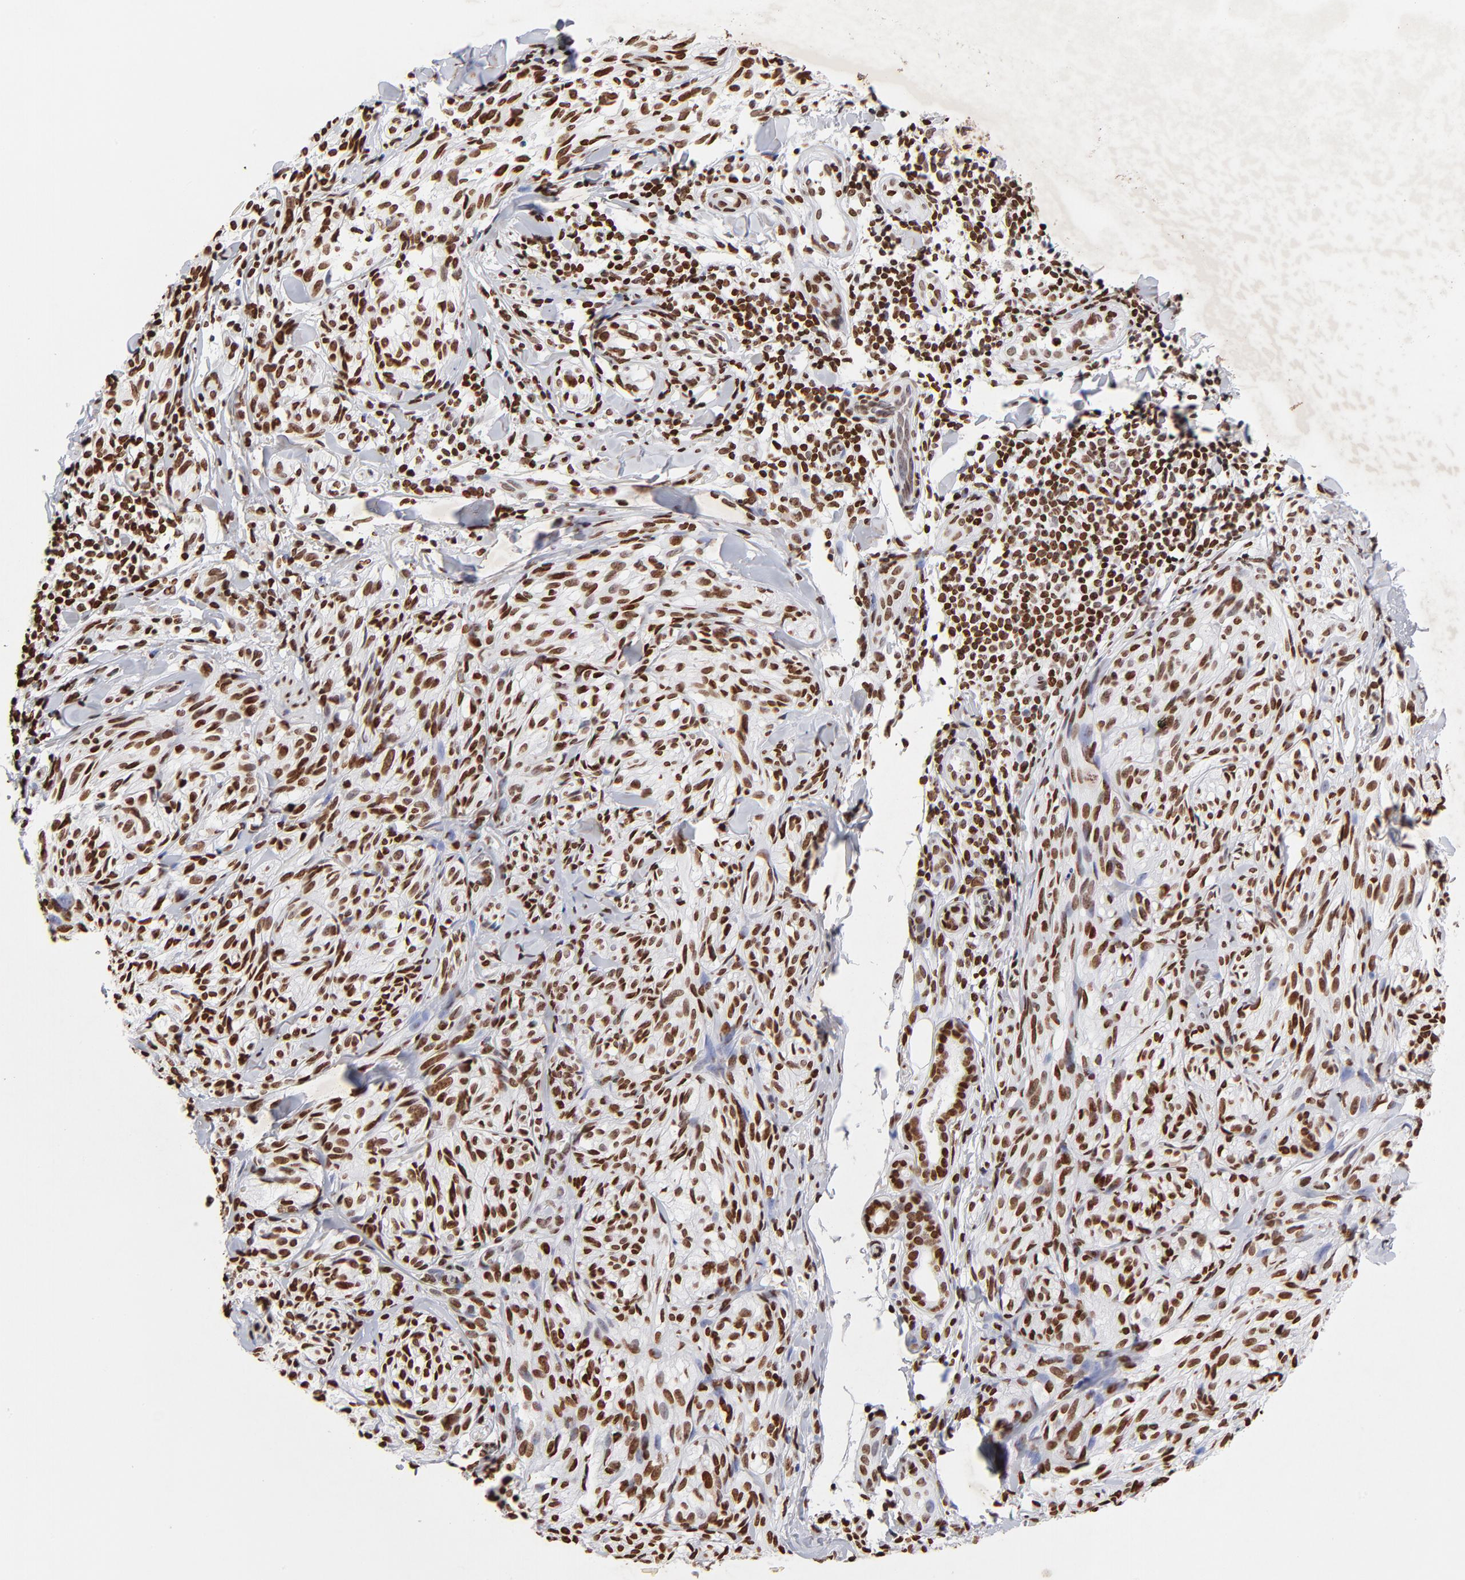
{"staining": {"intensity": "strong", "quantity": ">75%", "location": "nuclear"}, "tissue": "melanoma", "cell_type": "Tumor cells", "image_type": "cancer", "snomed": [{"axis": "morphology", "description": "Malignant melanoma, Metastatic site"}, {"axis": "topography", "description": "Skin"}], "caption": "This micrograph exhibits melanoma stained with immunohistochemistry to label a protein in brown. The nuclear of tumor cells show strong positivity for the protein. Nuclei are counter-stained blue.", "gene": "FBH1", "patient": {"sex": "female", "age": 66}}